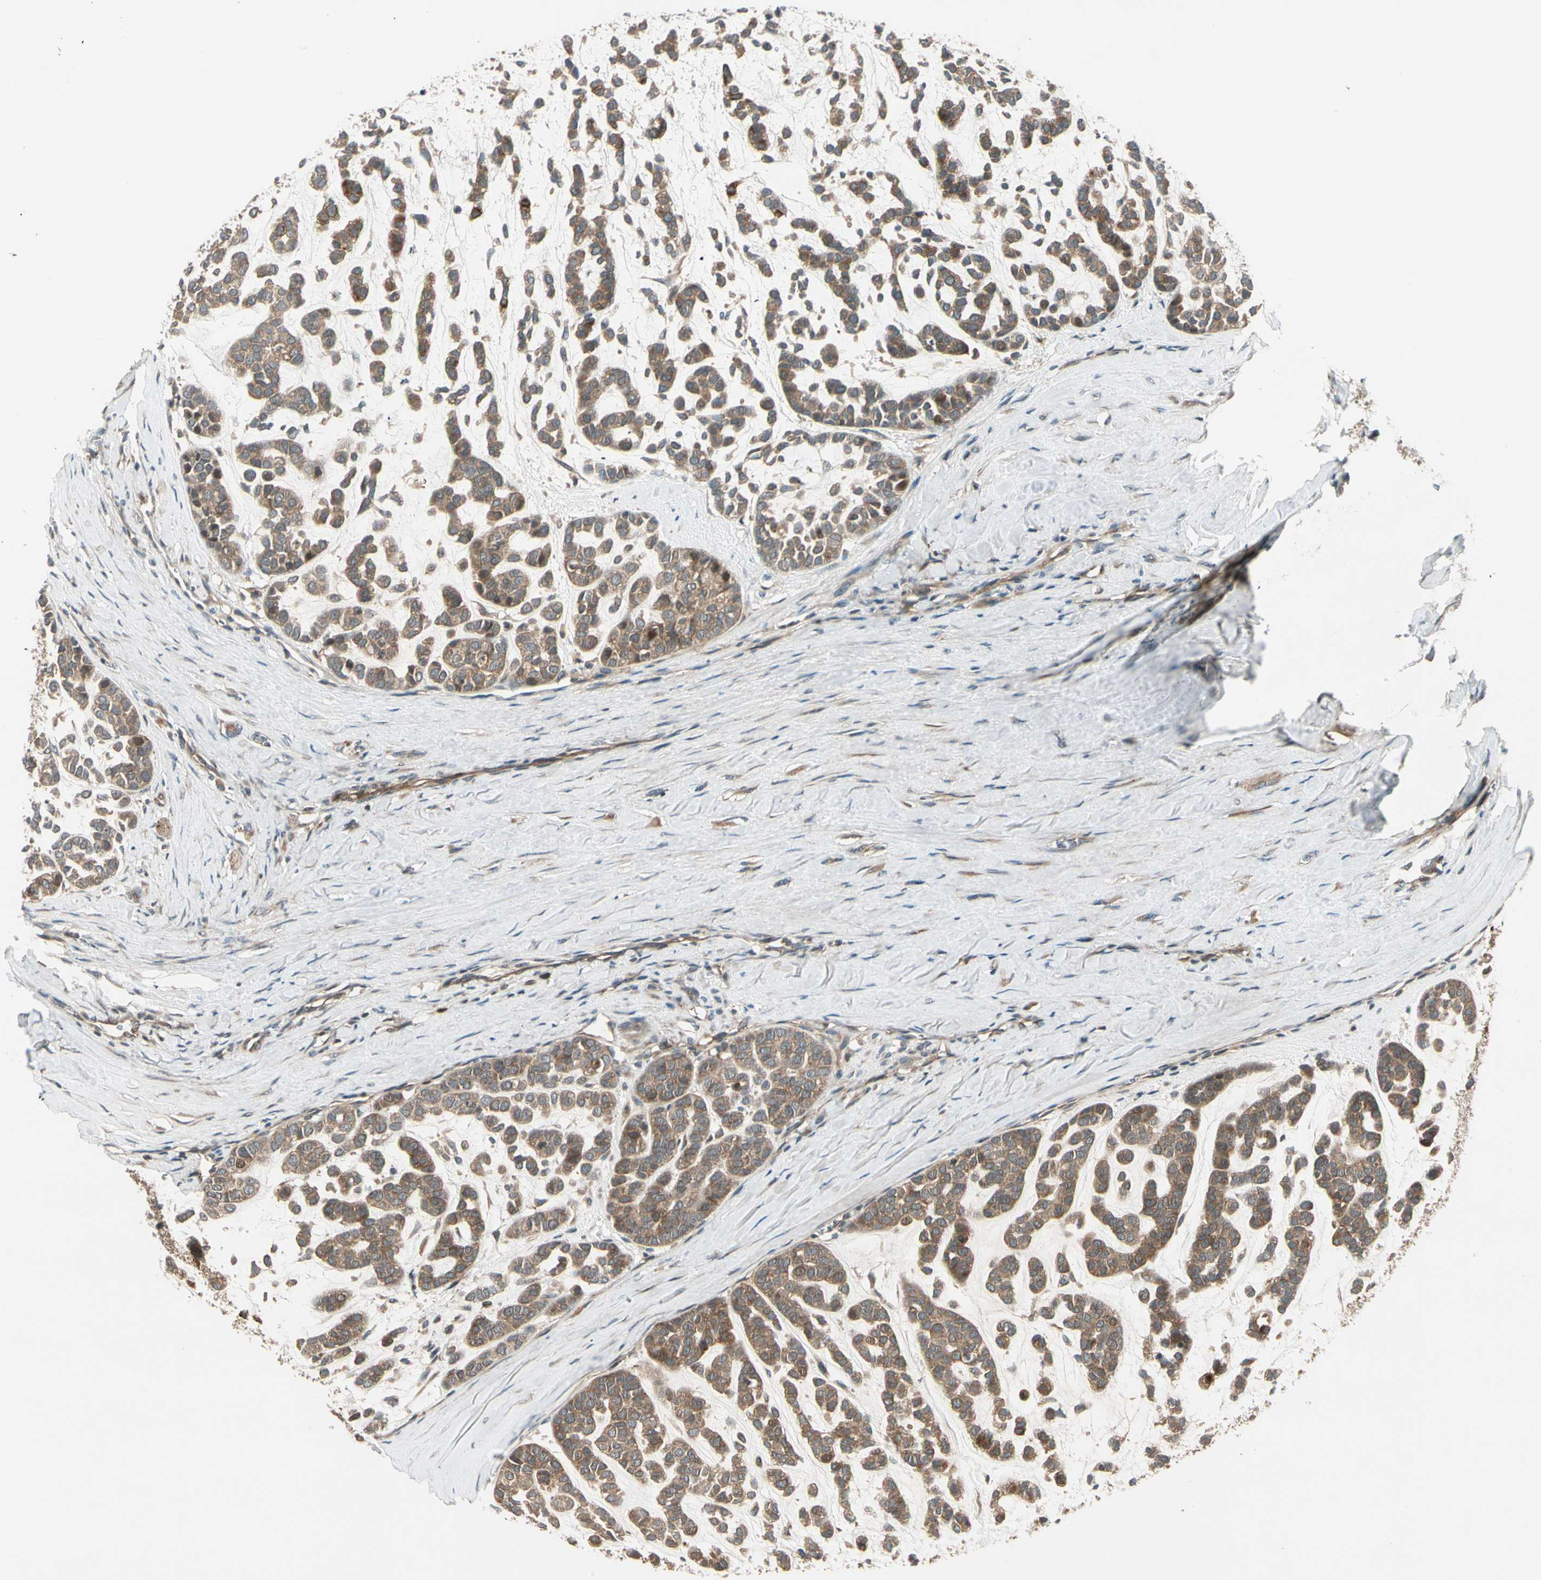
{"staining": {"intensity": "moderate", "quantity": ">75%", "location": "cytoplasmic/membranous"}, "tissue": "head and neck cancer", "cell_type": "Tumor cells", "image_type": "cancer", "snomed": [{"axis": "morphology", "description": "Adenocarcinoma, NOS"}, {"axis": "morphology", "description": "Adenoma, NOS"}, {"axis": "topography", "description": "Head-Neck"}], "caption": "An immunohistochemistry (IHC) photomicrograph of tumor tissue is shown. Protein staining in brown highlights moderate cytoplasmic/membranous positivity in head and neck cancer within tumor cells.", "gene": "ACVR1C", "patient": {"sex": "female", "age": 55}}